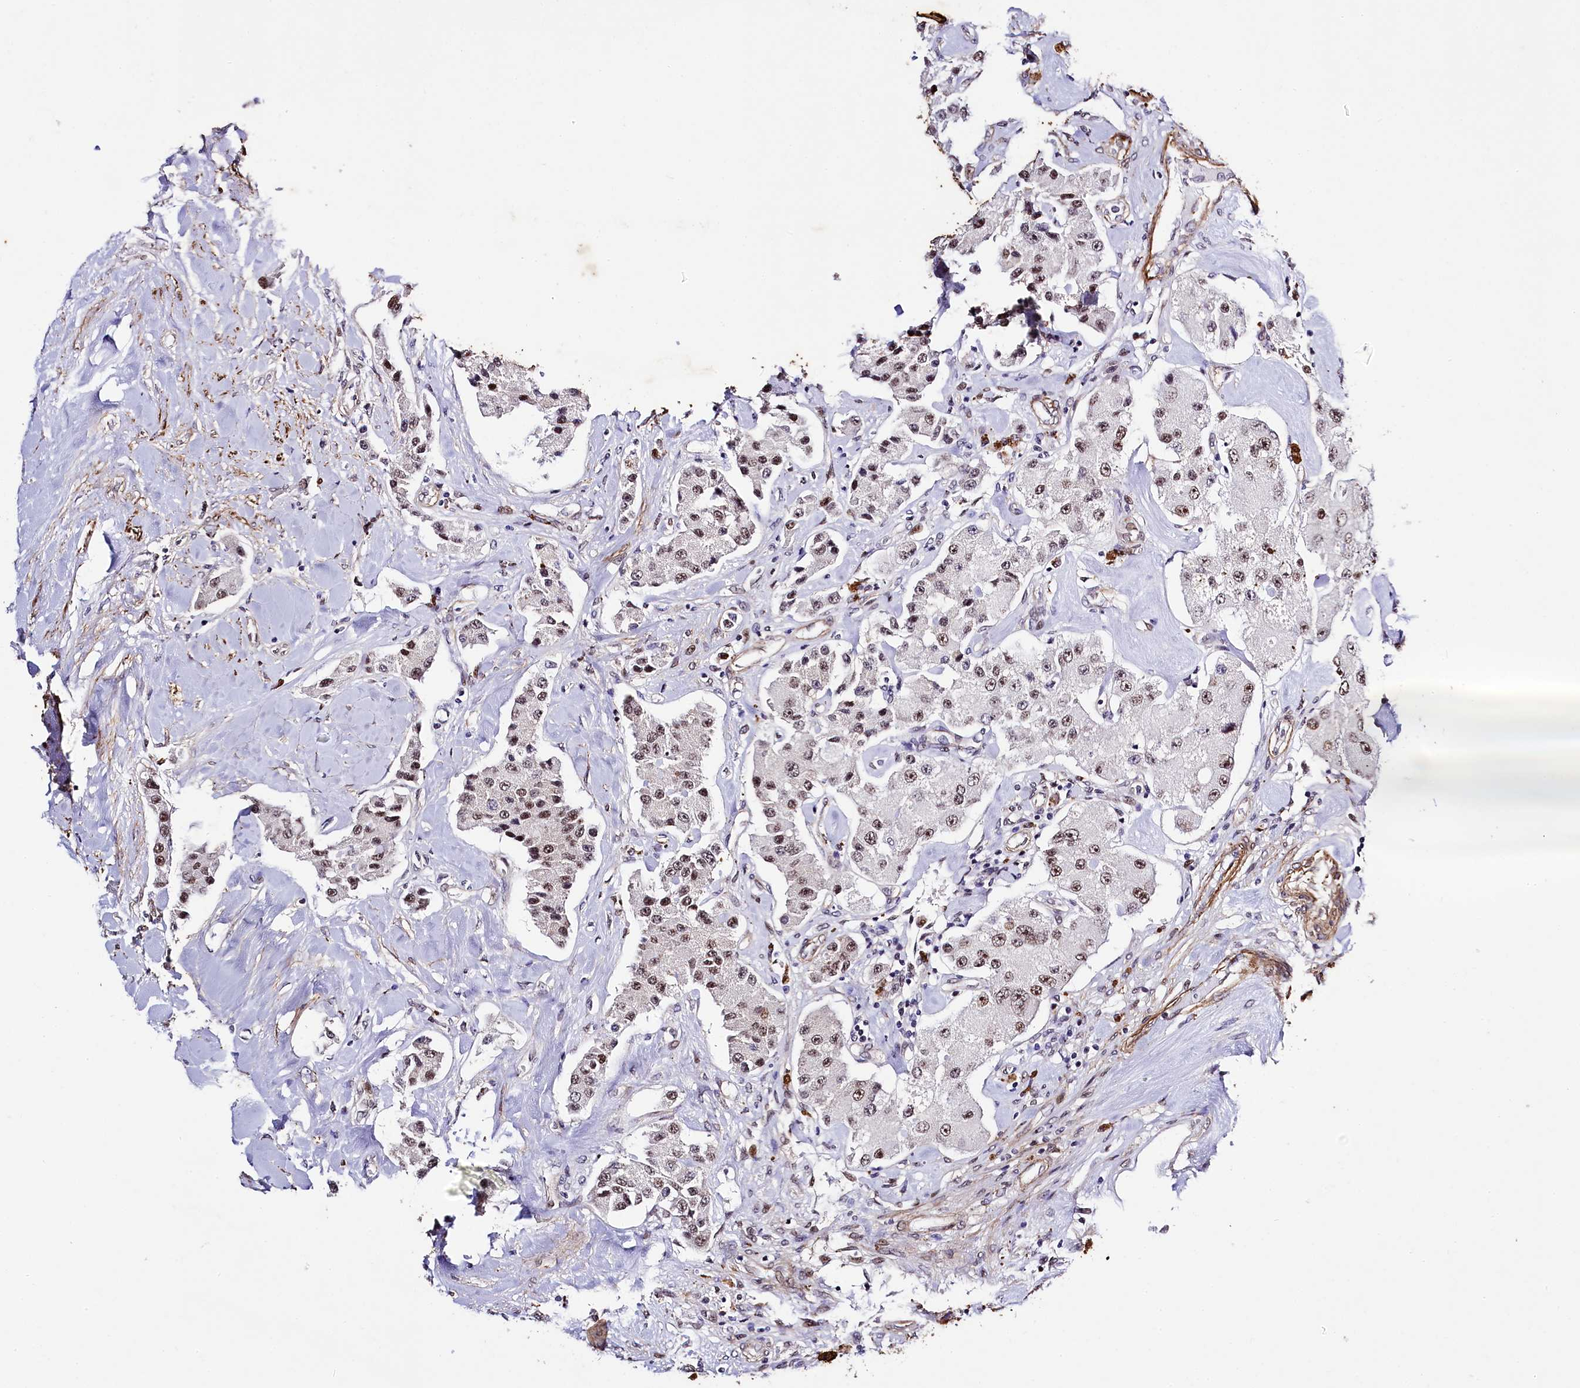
{"staining": {"intensity": "moderate", "quantity": ">75%", "location": "nuclear"}, "tissue": "carcinoid", "cell_type": "Tumor cells", "image_type": "cancer", "snomed": [{"axis": "morphology", "description": "Carcinoid, malignant, NOS"}, {"axis": "topography", "description": "Pancreas"}], "caption": "Immunohistochemistry (IHC) staining of carcinoid, which displays medium levels of moderate nuclear positivity in about >75% of tumor cells indicating moderate nuclear protein positivity. The staining was performed using DAB (brown) for protein detection and nuclei were counterstained in hematoxylin (blue).", "gene": "SAMD10", "patient": {"sex": "male", "age": 41}}